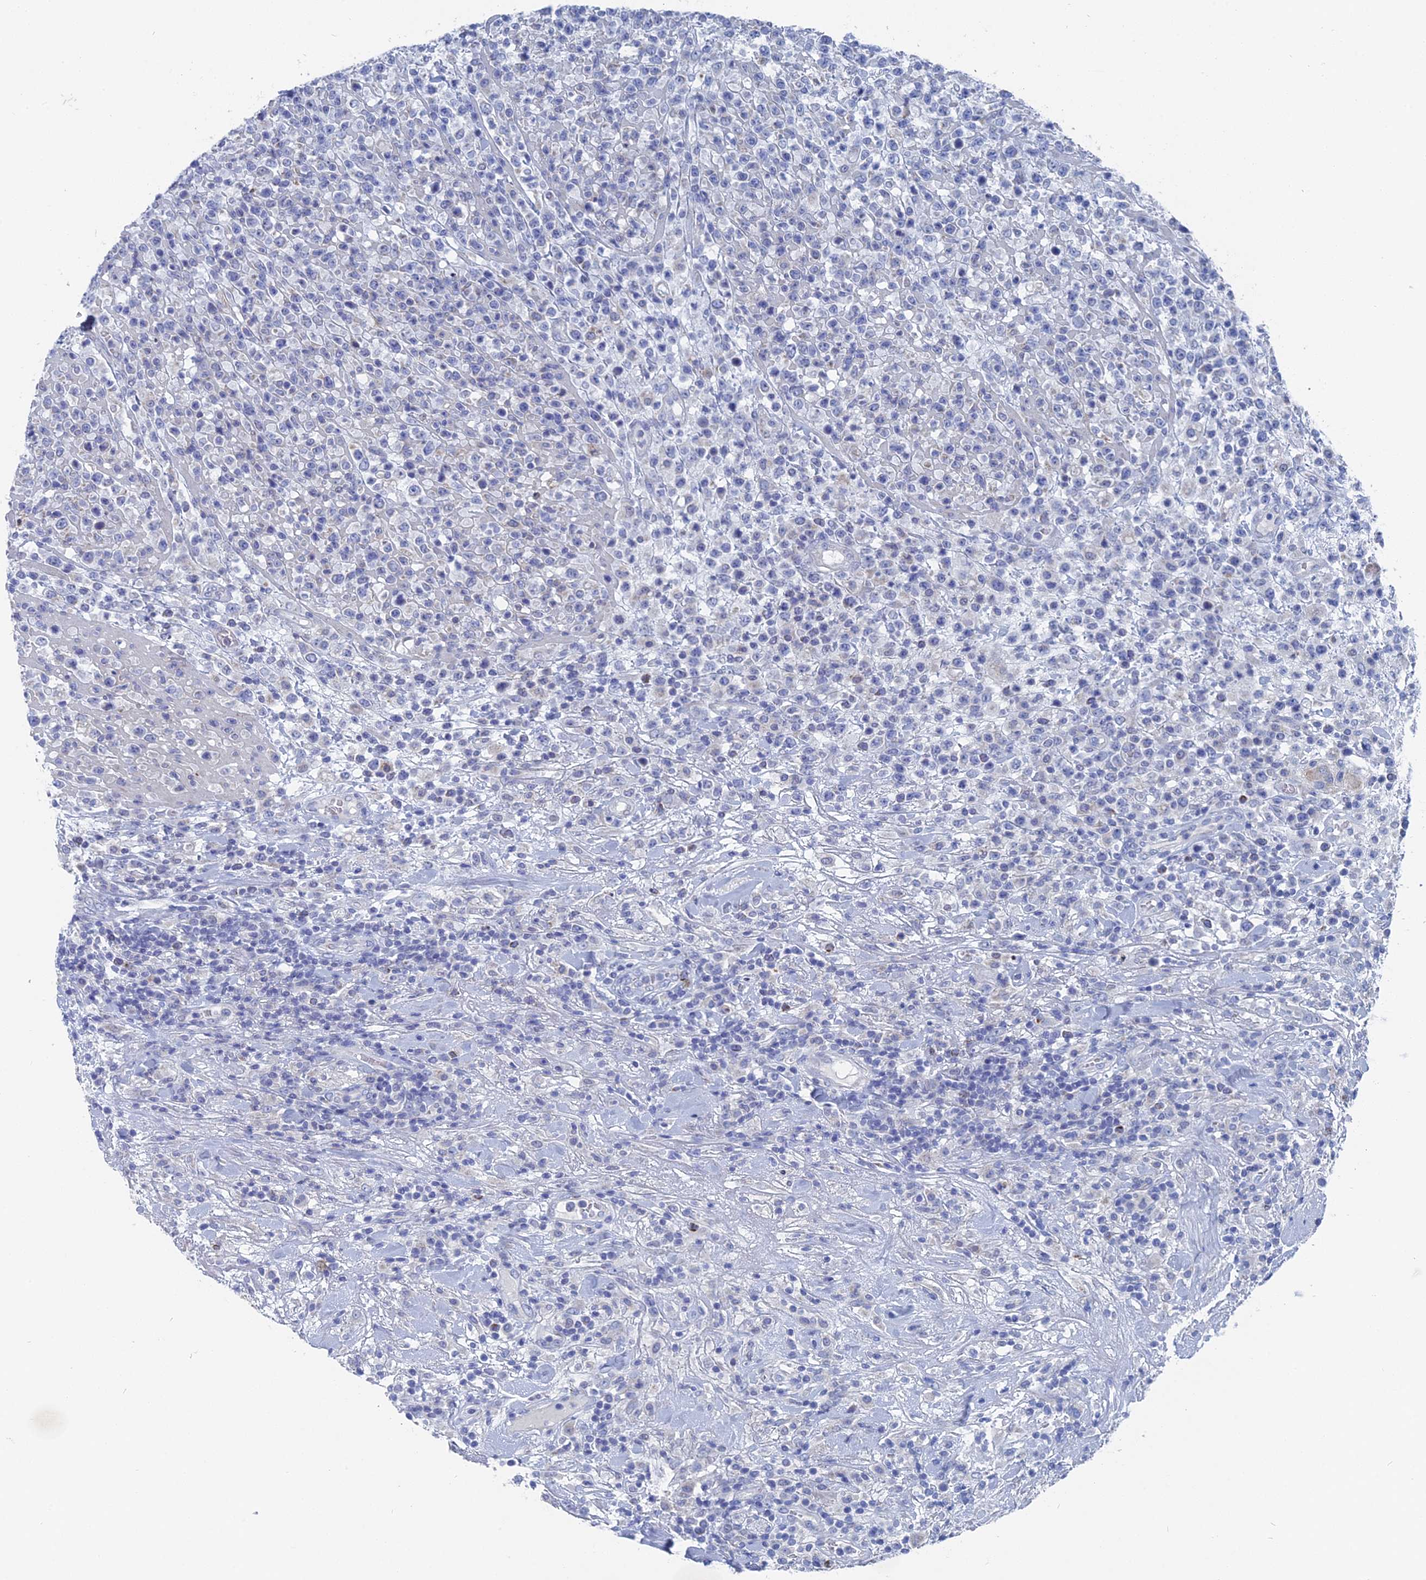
{"staining": {"intensity": "negative", "quantity": "none", "location": "none"}, "tissue": "lymphoma", "cell_type": "Tumor cells", "image_type": "cancer", "snomed": [{"axis": "morphology", "description": "Malignant lymphoma, non-Hodgkin's type, High grade"}, {"axis": "topography", "description": "Colon"}], "caption": "Tumor cells are negative for brown protein staining in lymphoma.", "gene": "HIGD1A", "patient": {"sex": "female", "age": 53}}